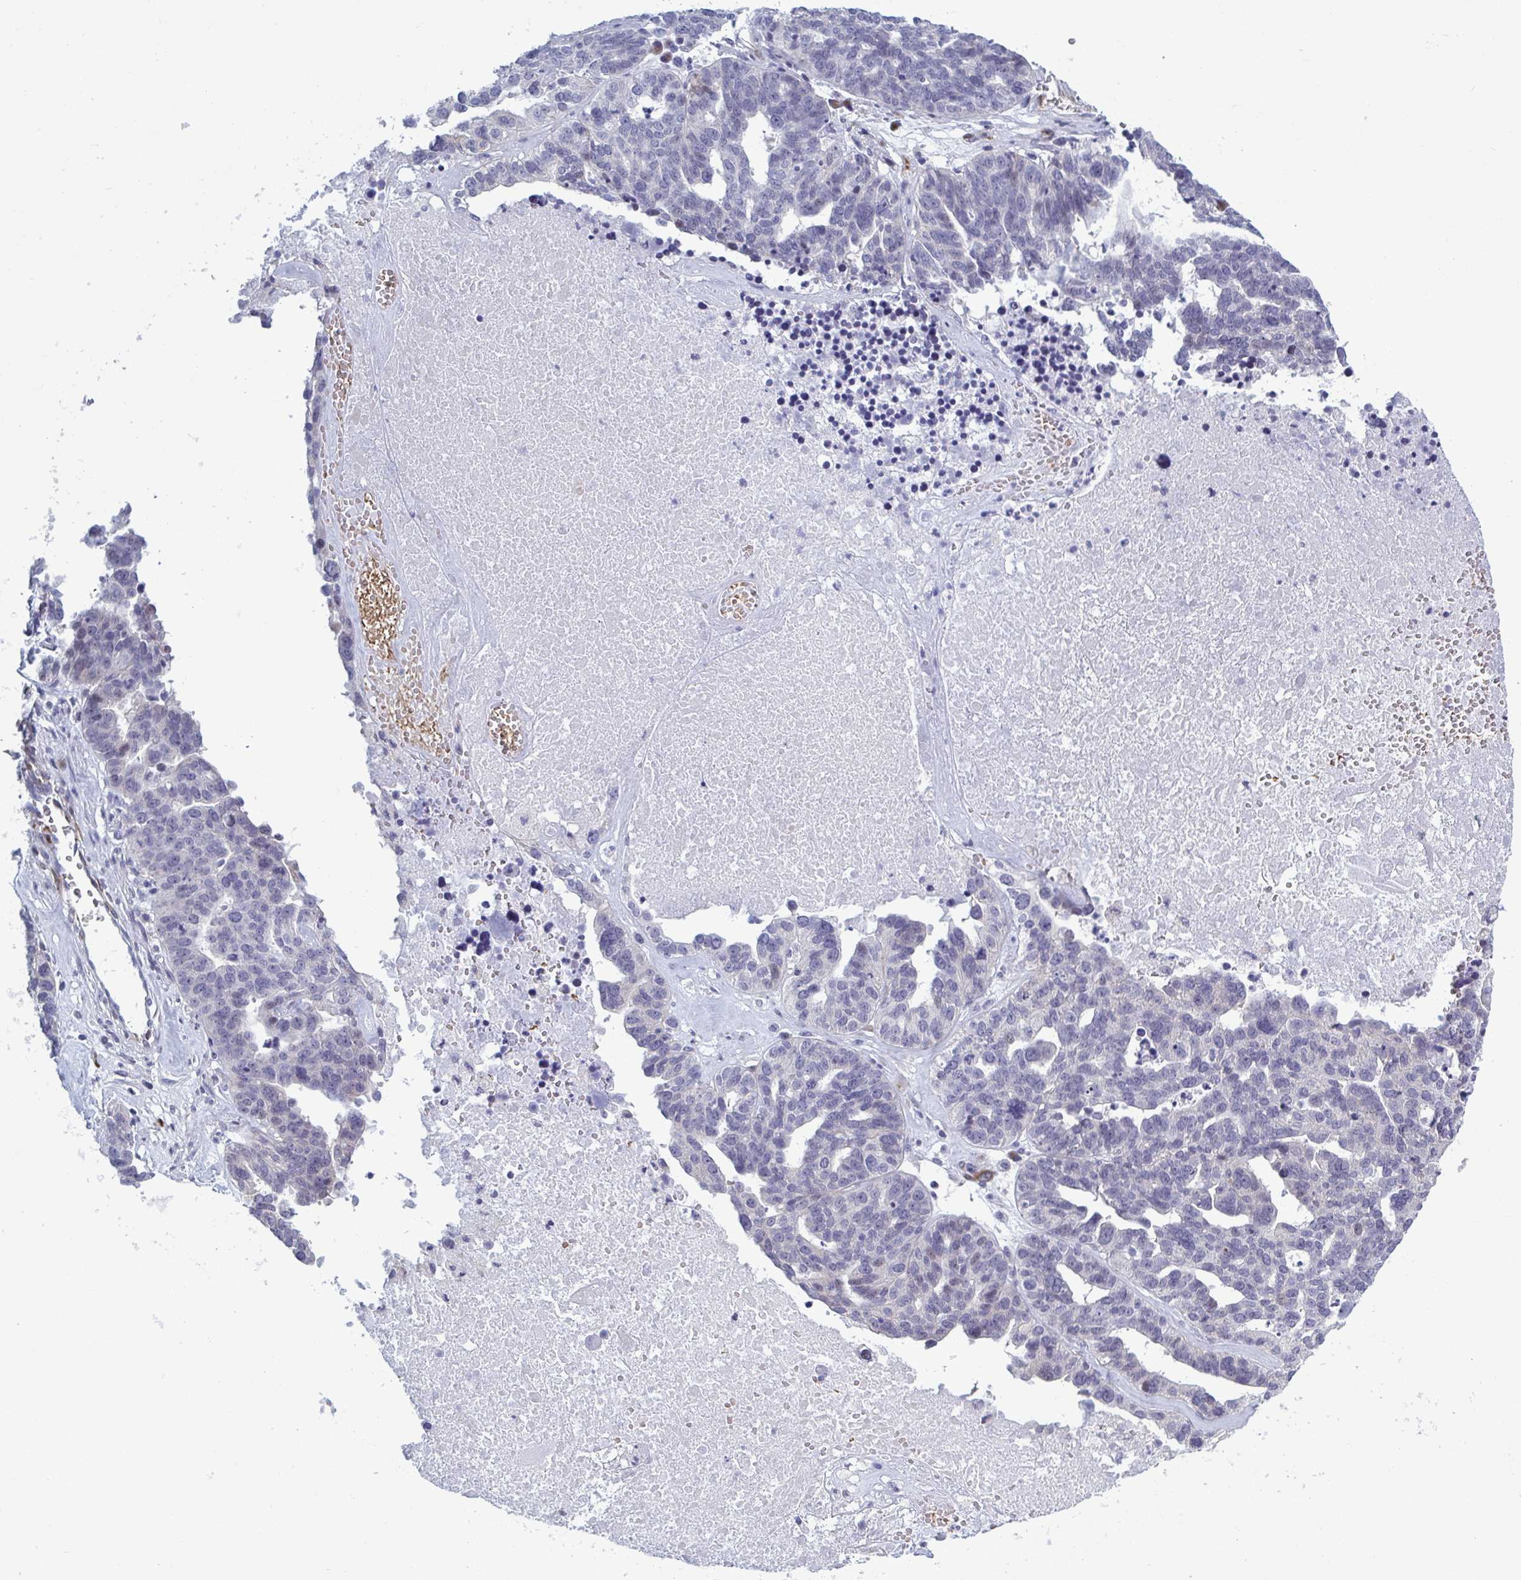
{"staining": {"intensity": "negative", "quantity": "none", "location": "none"}, "tissue": "ovarian cancer", "cell_type": "Tumor cells", "image_type": "cancer", "snomed": [{"axis": "morphology", "description": "Cystadenocarcinoma, serous, NOS"}, {"axis": "topography", "description": "Ovary"}], "caption": "IHC of ovarian serous cystadenocarcinoma exhibits no positivity in tumor cells.", "gene": "HSD11B2", "patient": {"sex": "female", "age": 59}}